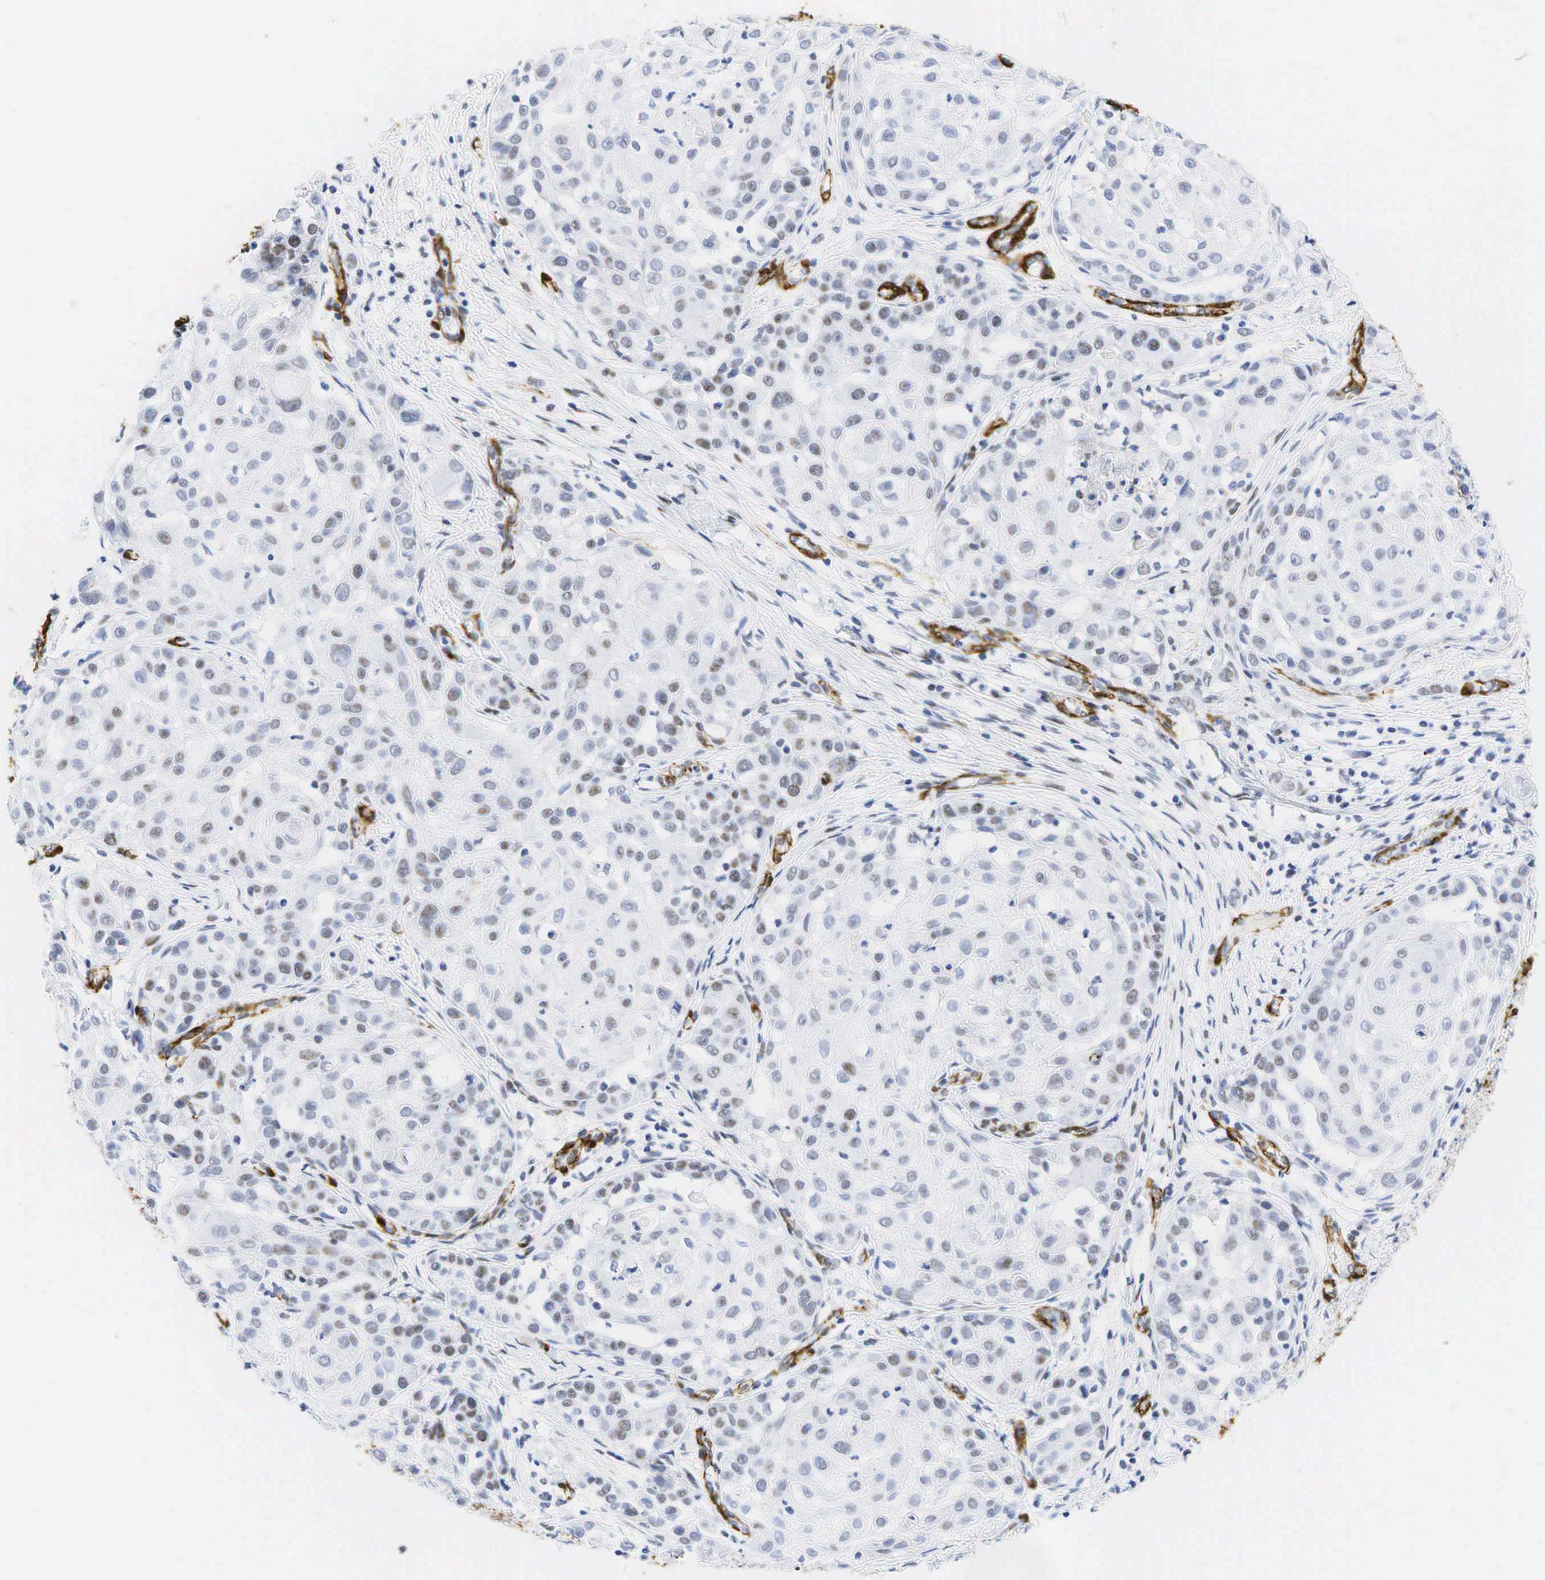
{"staining": {"intensity": "moderate", "quantity": "<25%", "location": "nuclear"}, "tissue": "skin cancer", "cell_type": "Tumor cells", "image_type": "cancer", "snomed": [{"axis": "morphology", "description": "Squamous cell carcinoma, NOS"}, {"axis": "topography", "description": "Skin"}], "caption": "High-power microscopy captured an immunohistochemistry (IHC) micrograph of skin cancer (squamous cell carcinoma), revealing moderate nuclear positivity in about <25% of tumor cells. The staining is performed using DAB brown chromogen to label protein expression. The nuclei are counter-stained blue using hematoxylin.", "gene": "ACTA2", "patient": {"sex": "male", "age": 77}}